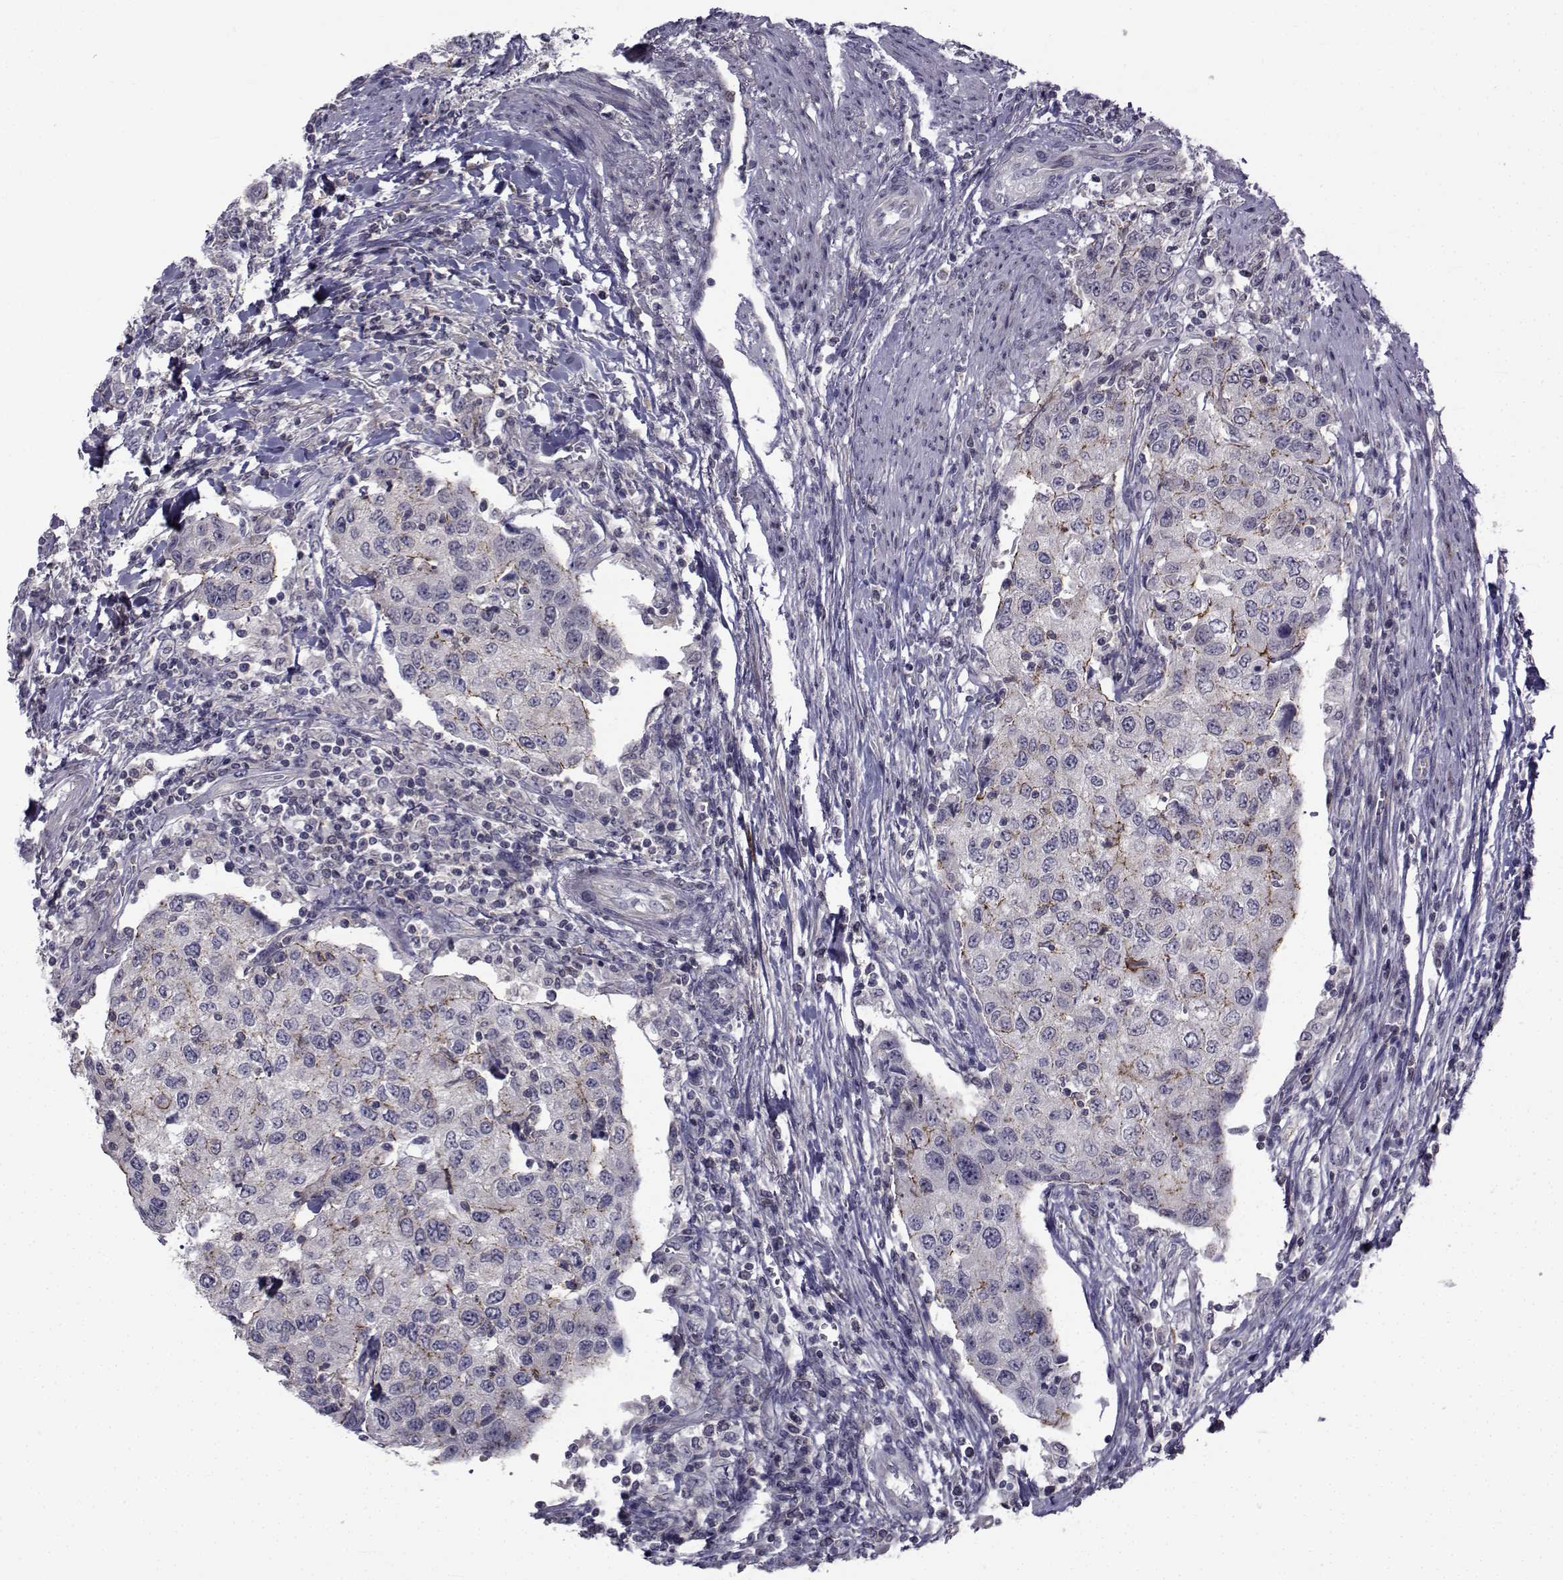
{"staining": {"intensity": "strong", "quantity": "<25%", "location": "cytoplasmic/membranous"}, "tissue": "urothelial cancer", "cell_type": "Tumor cells", "image_type": "cancer", "snomed": [{"axis": "morphology", "description": "Urothelial carcinoma, High grade"}, {"axis": "topography", "description": "Urinary bladder"}], "caption": "This is a histology image of immunohistochemistry (IHC) staining of urothelial cancer, which shows strong staining in the cytoplasmic/membranous of tumor cells.", "gene": "SLC30A10", "patient": {"sex": "female", "age": 78}}